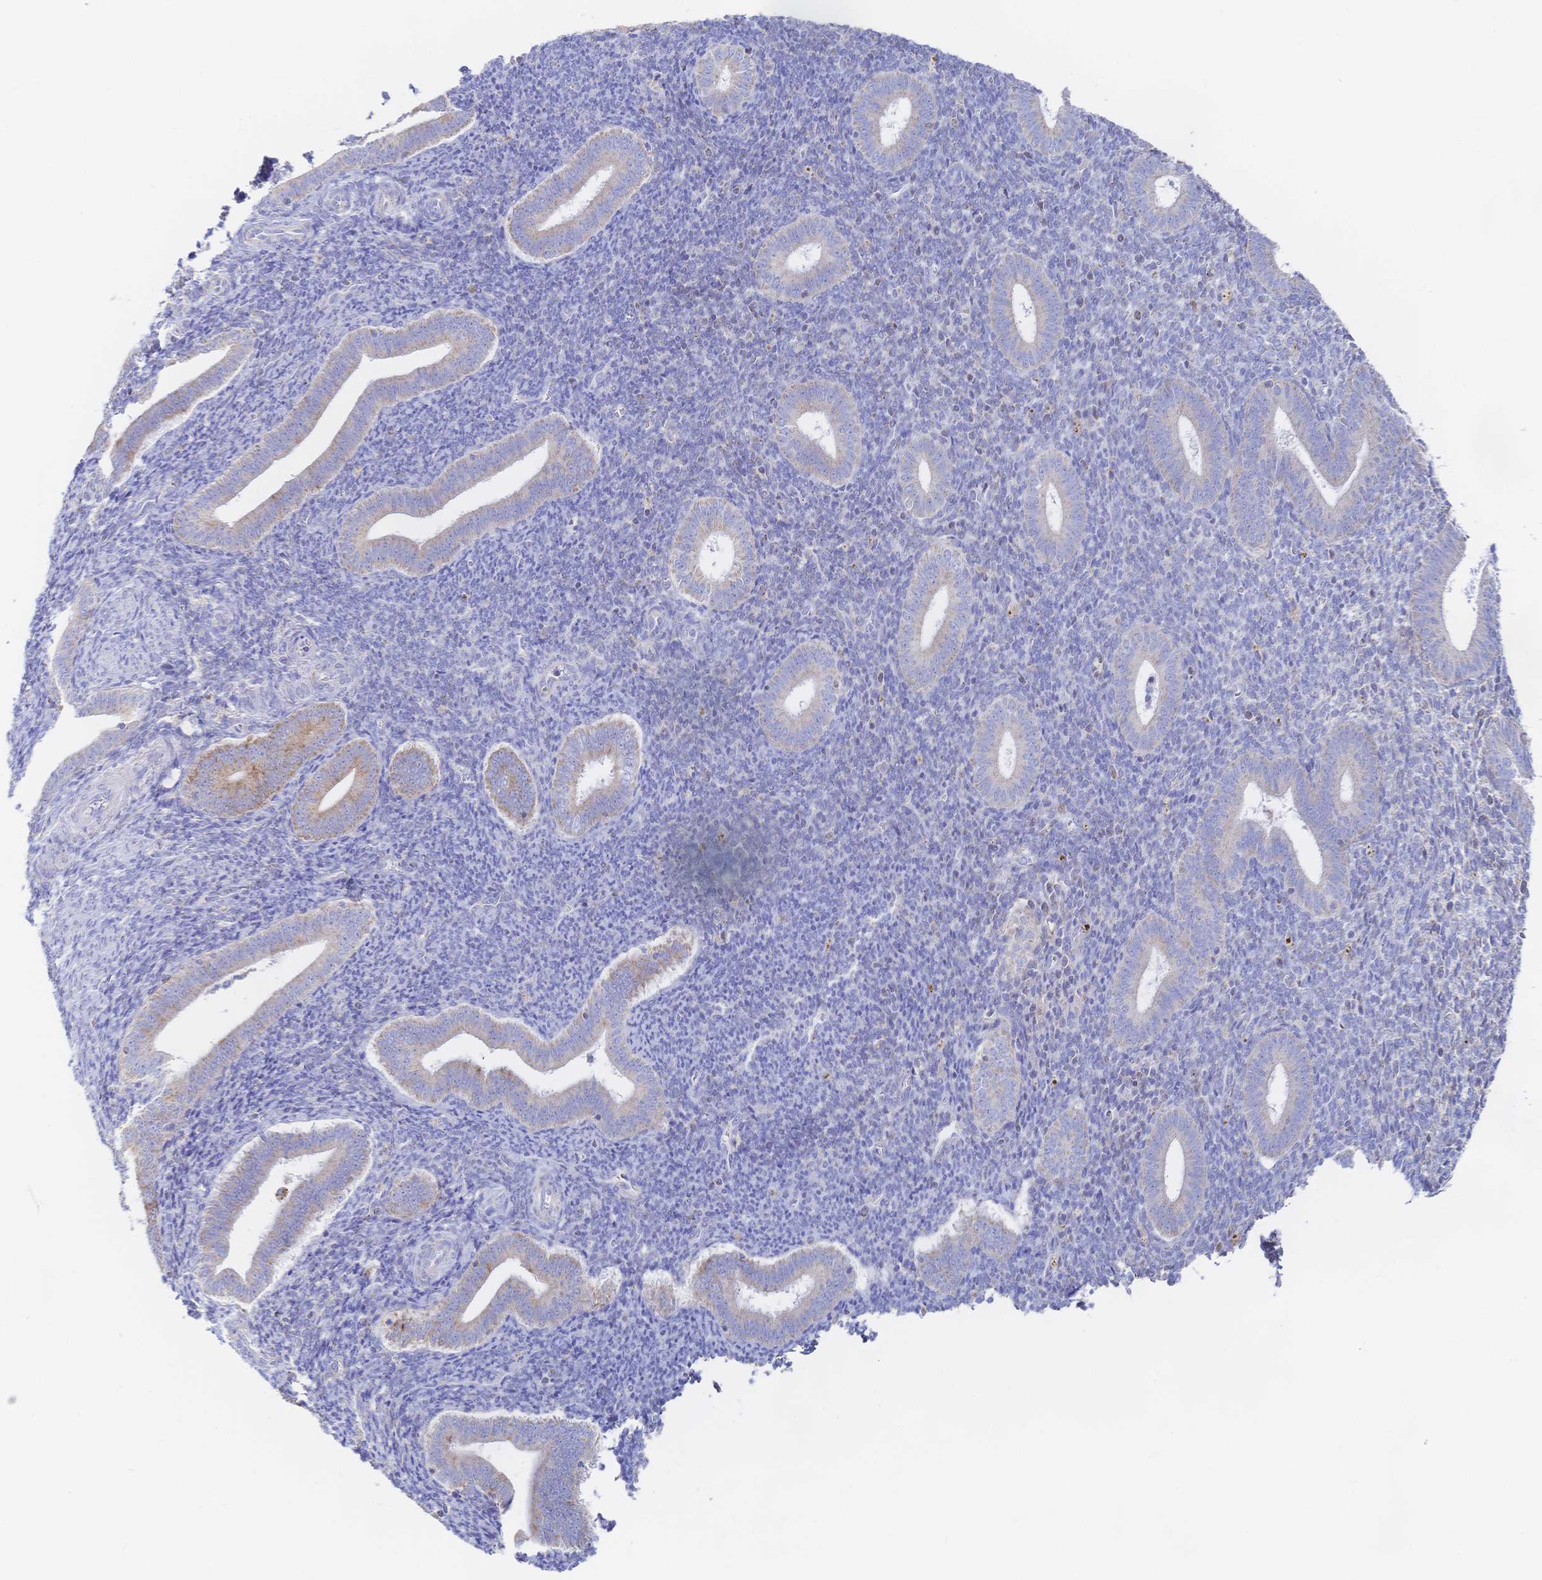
{"staining": {"intensity": "negative", "quantity": "none", "location": "none"}, "tissue": "endometrium", "cell_type": "Cells in endometrial stroma", "image_type": "normal", "snomed": [{"axis": "morphology", "description": "Normal tissue, NOS"}, {"axis": "topography", "description": "Endometrium"}], "caption": "Immunohistochemical staining of normal human endometrium demonstrates no significant expression in cells in endometrial stroma.", "gene": "SYNGR4", "patient": {"sex": "female", "age": 25}}